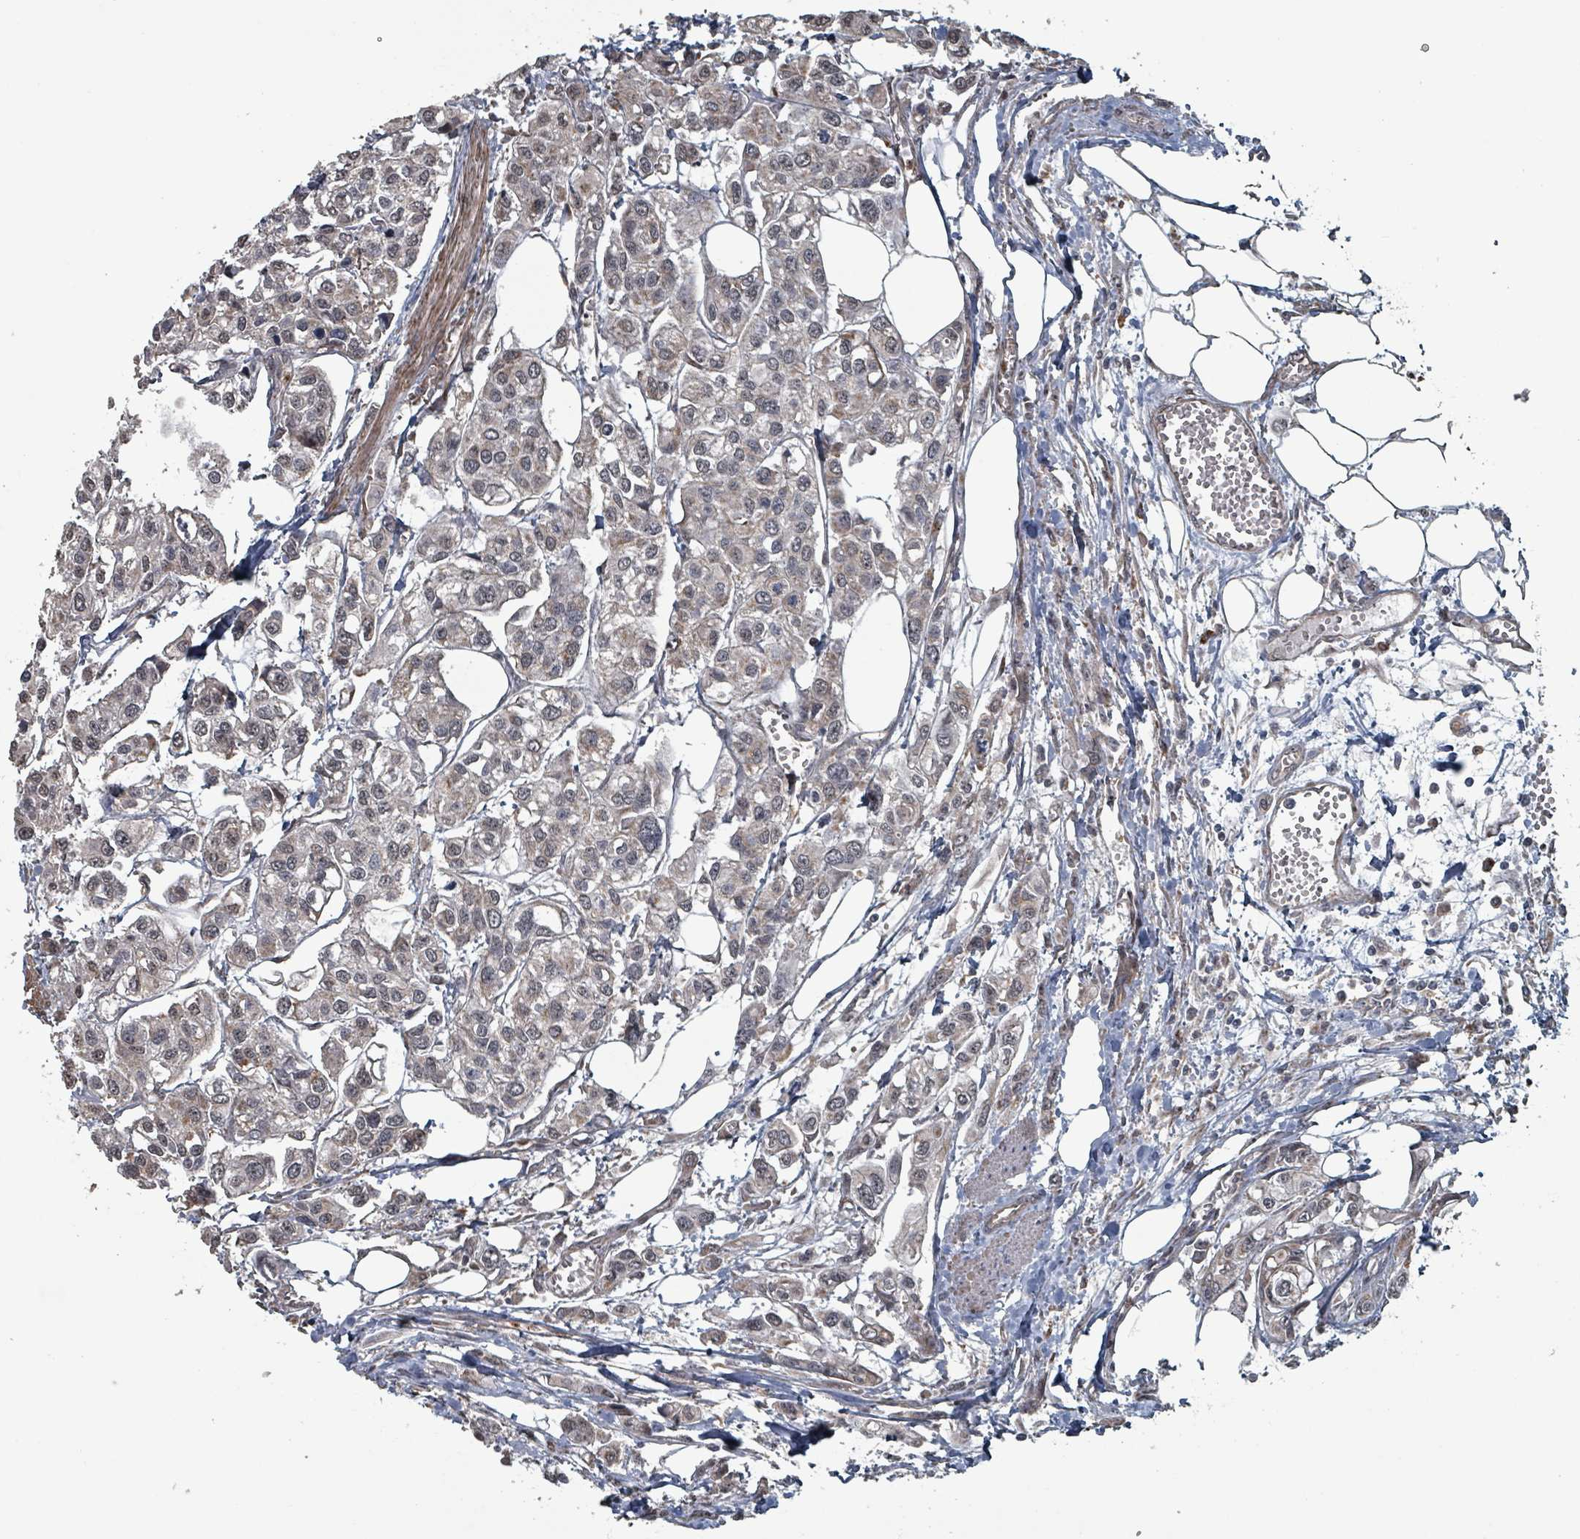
{"staining": {"intensity": "weak", "quantity": "<25%", "location": "cytoplasmic/membranous"}, "tissue": "urothelial cancer", "cell_type": "Tumor cells", "image_type": "cancer", "snomed": [{"axis": "morphology", "description": "Urothelial carcinoma, High grade"}, {"axis": "topography", "description": "Urinary bladder"}], "caption": "This is an IHC image of human urothelial cancer. There is no staining in tumor cells.", "gene": "MRPL4", "patient": {"sex": "male", "age": 67}}